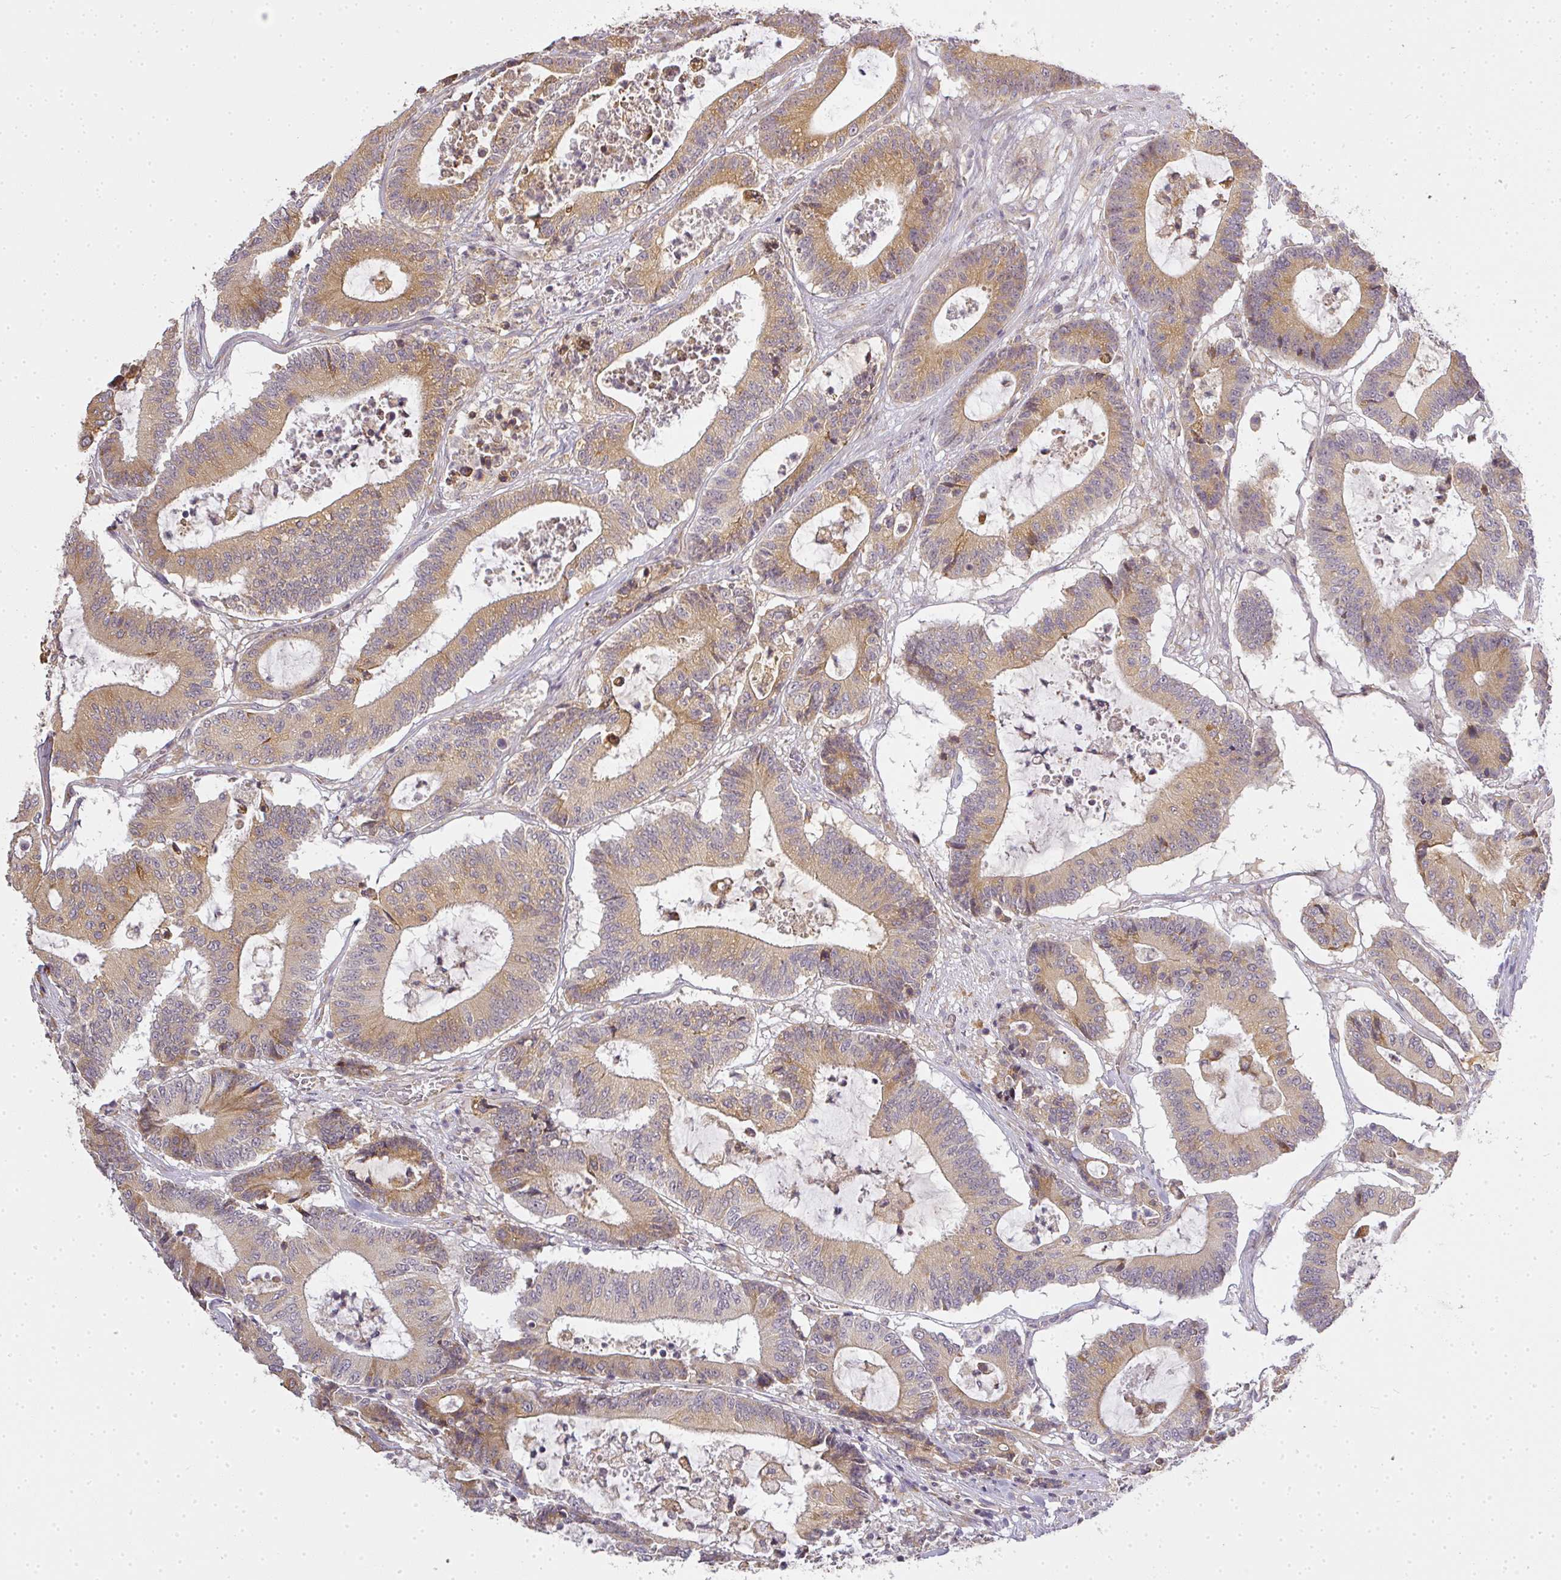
{"staining": {"intensity": "moderate", "quantity": ">75%", "location": "cytoplasmic/membranous"}, "tissue": "colorectal cancer", "cell_type": "Tumor cells", "image_type": "cancer", "snomed": [{"axis": "morphology", "description": "Adenocarcinoma, NOS"}, {"axis": "topography", "description": "Colon"}], "caption": "Colorectal cancer stained with a protein marker exhibits moderate staining in tumor cells.", "gene": "MED19", "patient": {"sex": "female", "age": 84}}